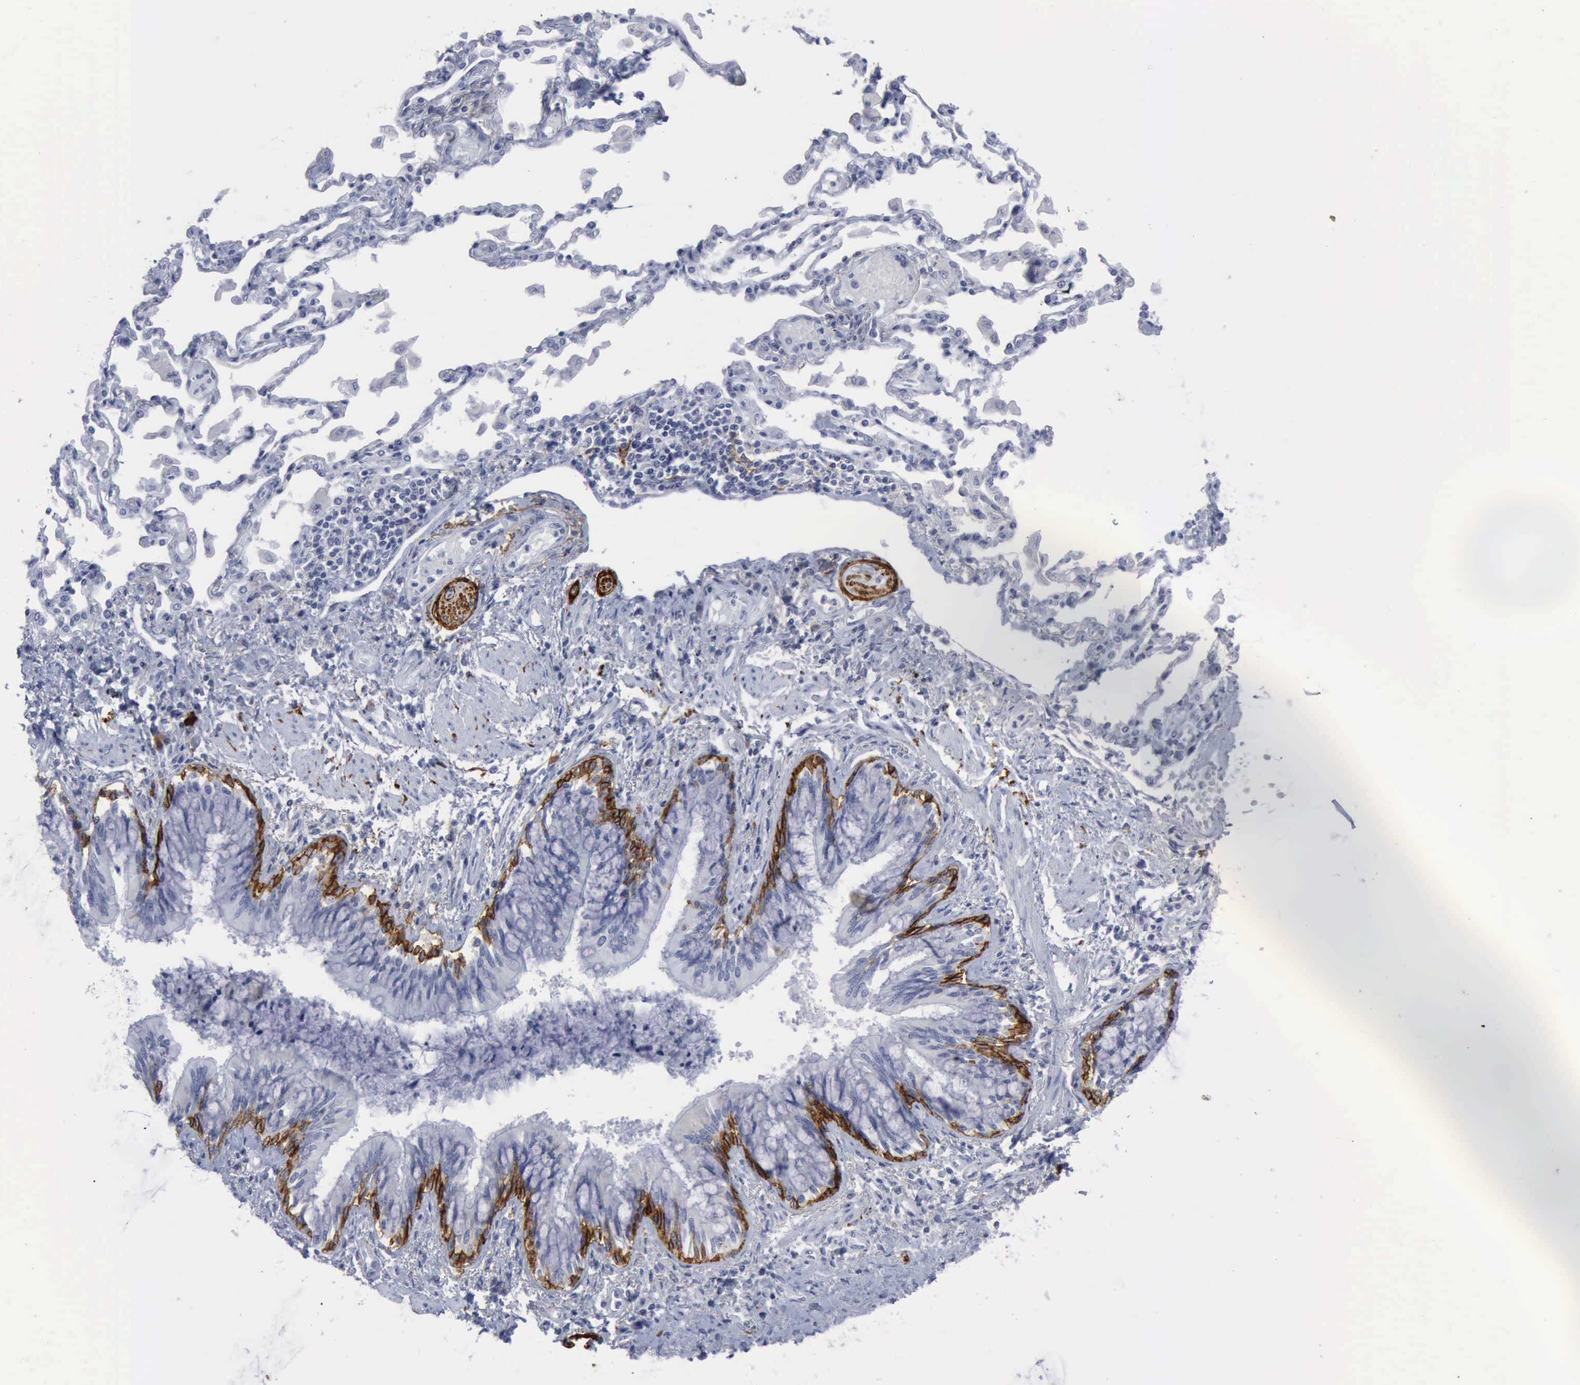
{"staining": {"intensity": "negative", "quantity": "none", "location": "none"}, "tissue": "adipose tissue", "cell_type": "Adipocytes", "image_type": "normal", "snomed": [{"axis": "morphology", "description": "Normal tissue, NOS"}, {"axis": "morphology", "description": "Adenocarcinoma, NOS"}, {"axis": "topography", "description": "Cartilage tissue"}, {"axis": "topography", "description": "Lung"}], "caption": "DAB (3,3'-diaminobenzidine) immunohistochemical staining of unremarkable human adipose tissue displays no significant expression in adipocytes. The staining was performed using DAB (3,3'-diaminobenzidine) to visualize the protein expression in brown, while the nuclei were stained in blue with hematoxylin (Magnification: 20x).", "gene": "NGFR", "patient": {"sex": "female", "age": 67}}